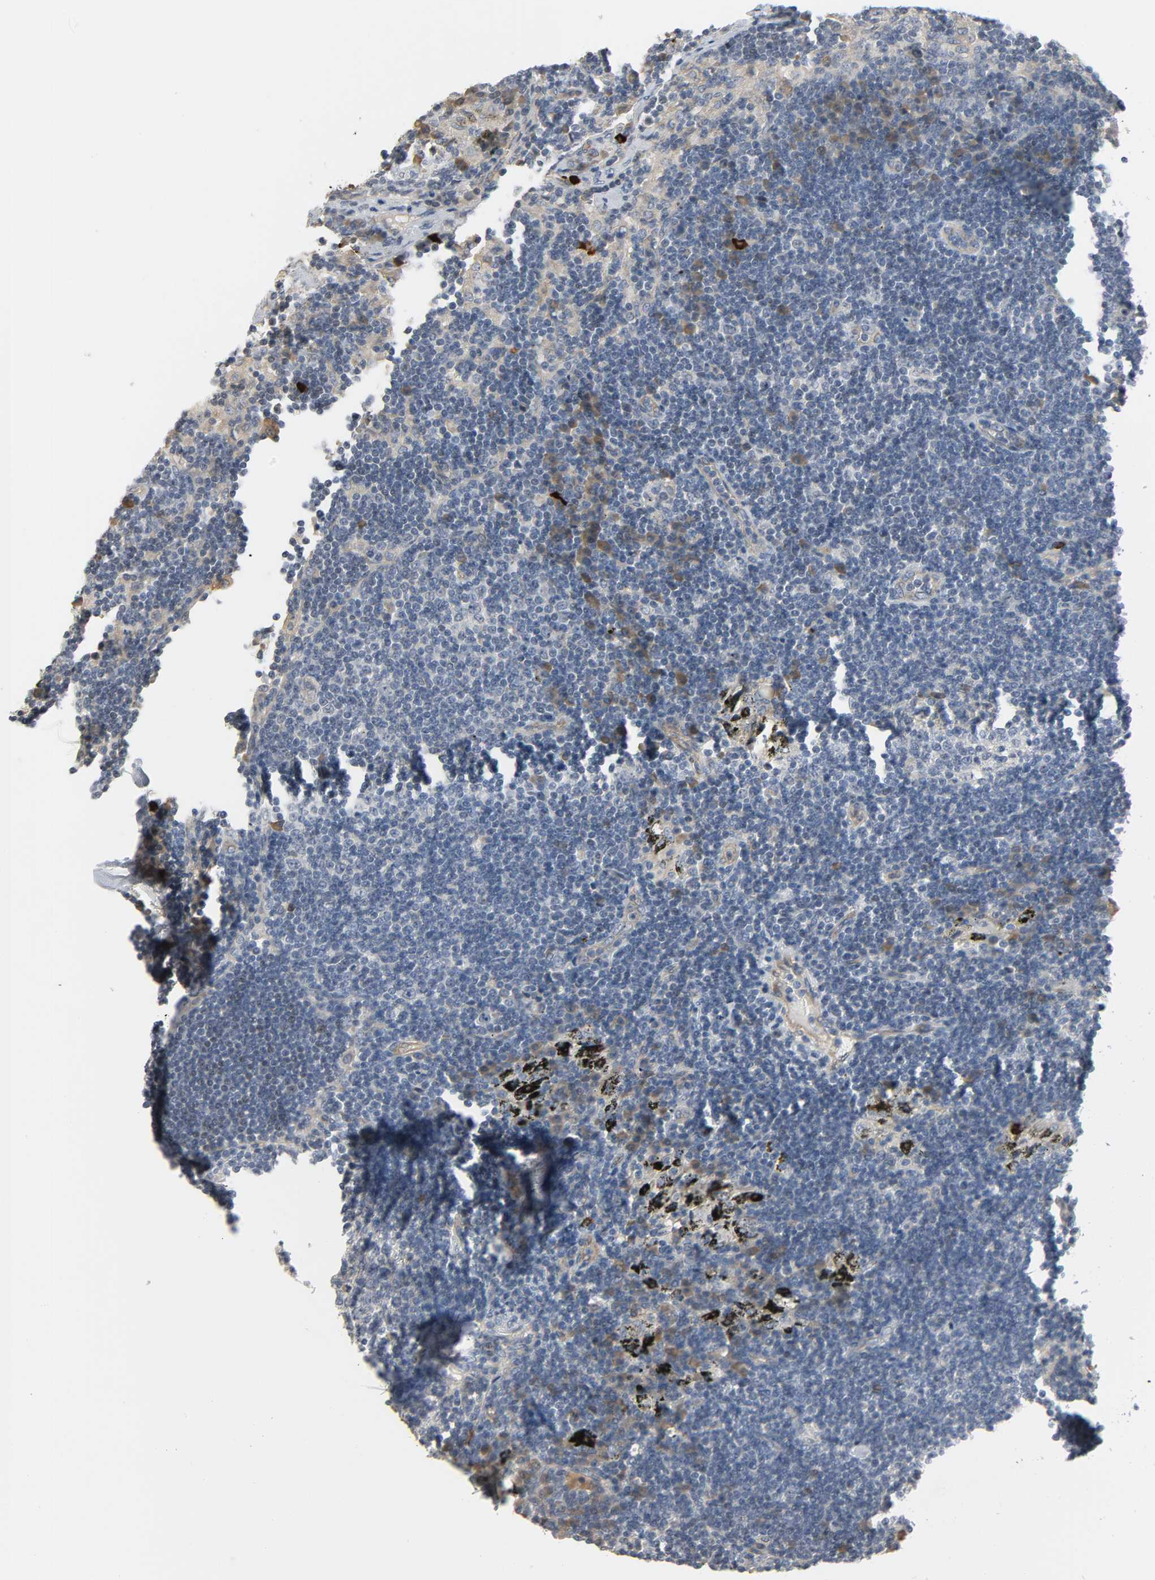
{"staining": {"intensity": "strong", "quantity": "<25%", "location": "cytoplasmic/membranous"}, "tissue": "lymph node", "cell_type": "Germinal center cells", "image_type": "normal", "snomed": [{"axis": "morphology", "description": "Normal tissue, NOS"}, {"axis": "morphology", "description": "Squamous cell carcinoma, metastatic, NOS"}, {"axis": "topography", "description": "Lymph node"}], "caption": "DAB (3,3'-diaminobenzidine) immunohistochemical staining of unremarkable lymph node reveals strong cytoplasmic/membranous protein staining in about <25% of germinal center cells.", "gene": "LIMCH1", "patient": {"sex": "female", "age": 53}}